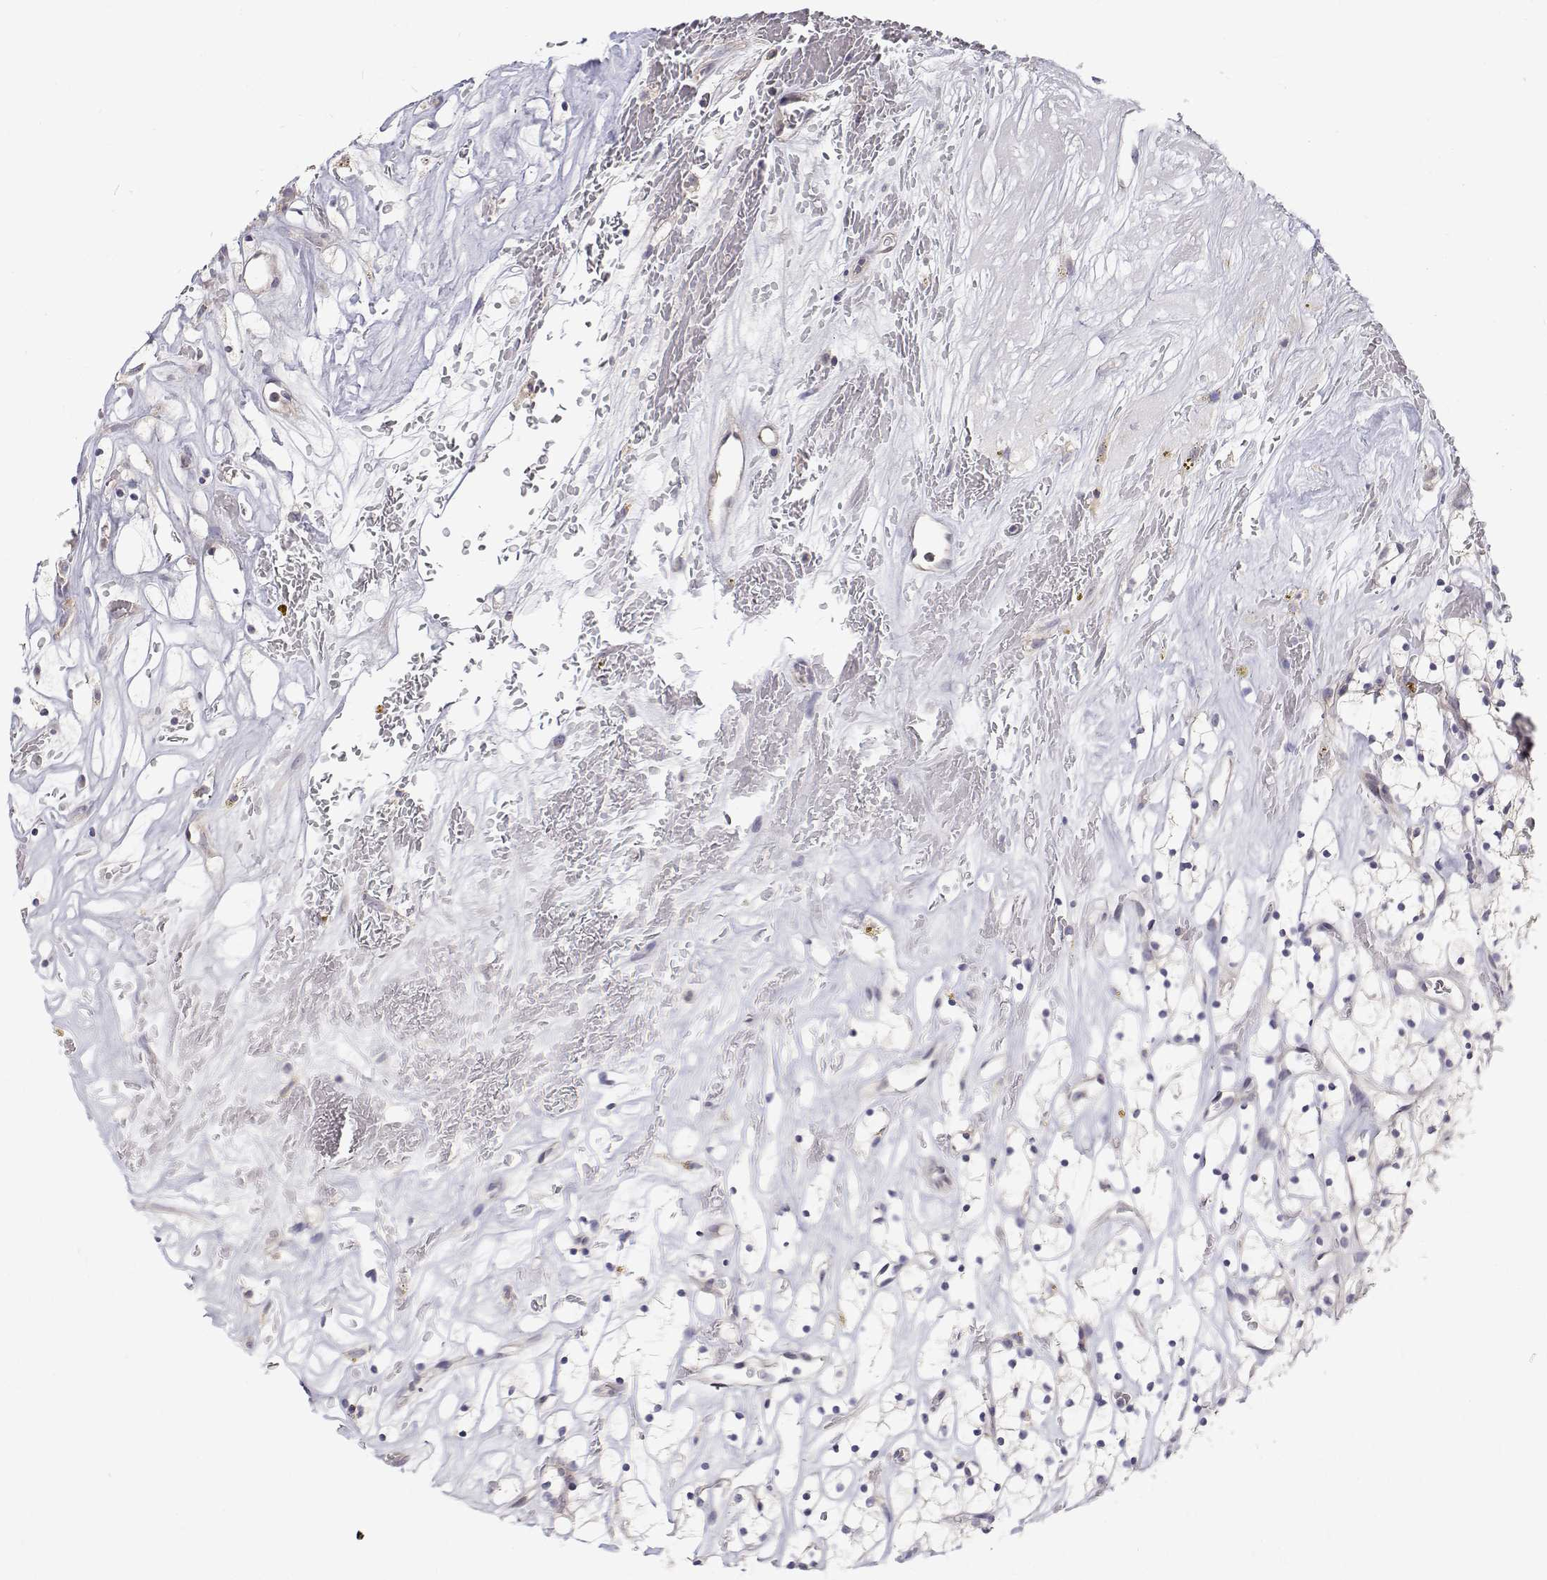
{"staining": {"intensity": "negative", "quantity": "none", "location": "none"}, "tissue": "renal cancer", "cell_type": "Tumor cells", "image_type": "cancer", "snomed": [{"axis": "morphology", "description": "Adenocarcinoma, NOS"}, {"axis": "topography", "description": "Kidney"}], "caption": "Immunohistochemistry of renal cancer demonstrates no positivity in tumor cells. Nuclei are stained in blue.", "gene": "MYPN", "patient": {"sex": "female", "age": 64}}